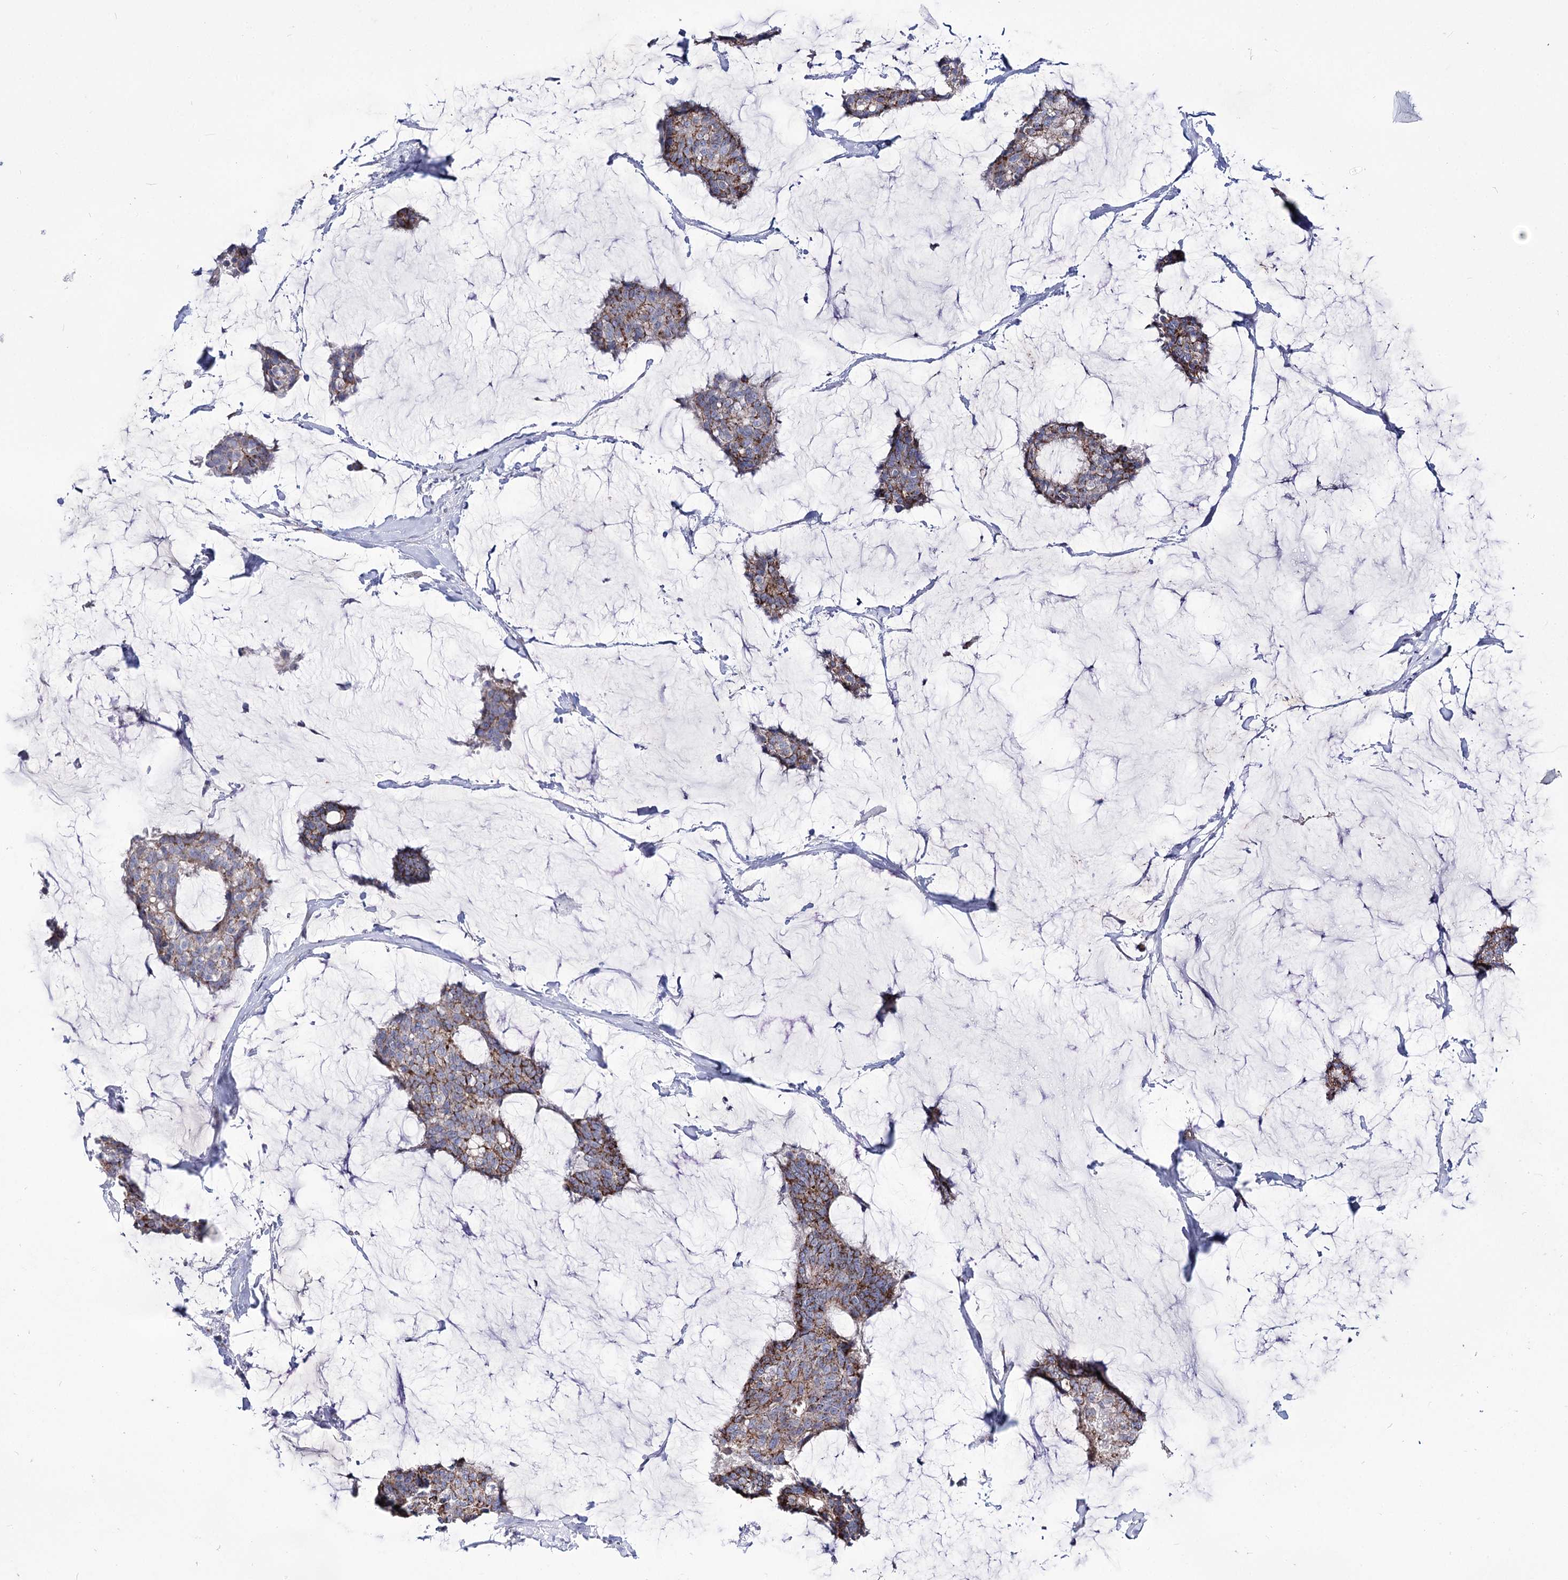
{"staining": {"intensity": "moderate", "quantity": "25%-75%", "location": "cytoplasmic/membranous"}, "tissue": "breast cancer", "cell_type": "Tumor cells", "image_type": "cancer", "snomed": [{"axis": "morphology", "description": "Duct carcinoma"}, {"axis": "topography", "description": "Breast"}], "caption": "Infiltrating ductal carcinoma (breast) stained with DAB immunohistochemistry displays medium levels of moderate cytoplasmic/membranous staining in approximately 25%-75% of tumor cells. (brown staining indicates protein expression, while blue staining denotes nuclei).", "gene": "OSBPL5", "patient": {"sex": "female", "age": 93}}